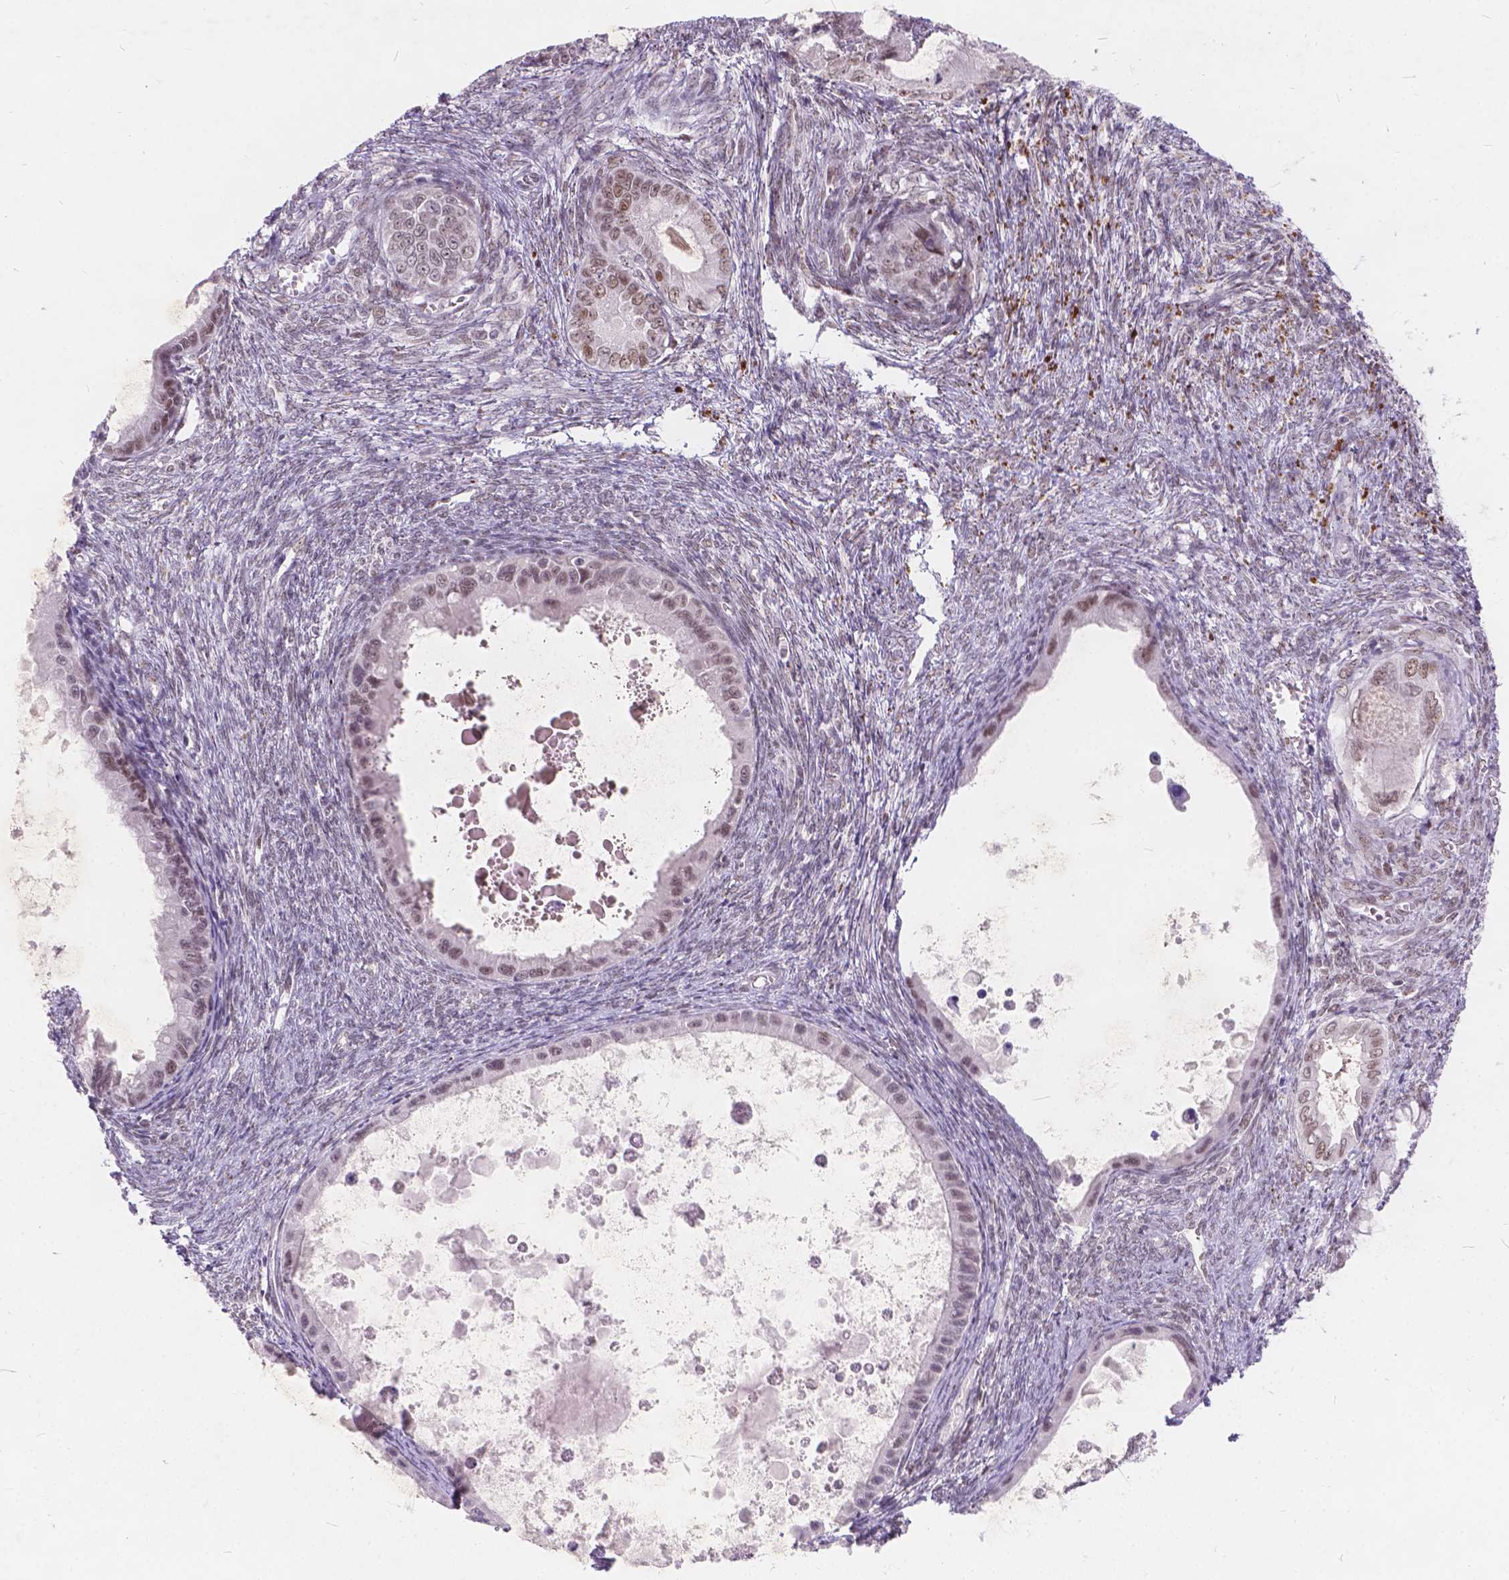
{"staining": {"intensity": "moderate", "quantity": ">75%", "location": "nuclear"}, "tissue": "ovarian cancer", "cell_type": "Tumor cells", "image_type": "cancer", "snomed": [{"axis": "morphology", "description": "Cystadenocarcinoma, mucinous, NOS"}, {"axis": "topography", "description": "Ovary"}], "caption": "A photomicrograph of ovarian cancer stained for a protein exhibits moderate nuclear brown staining in tumor cells.", "gene": "FAM53A", "patient": {"sex": "female", "age": 64}}